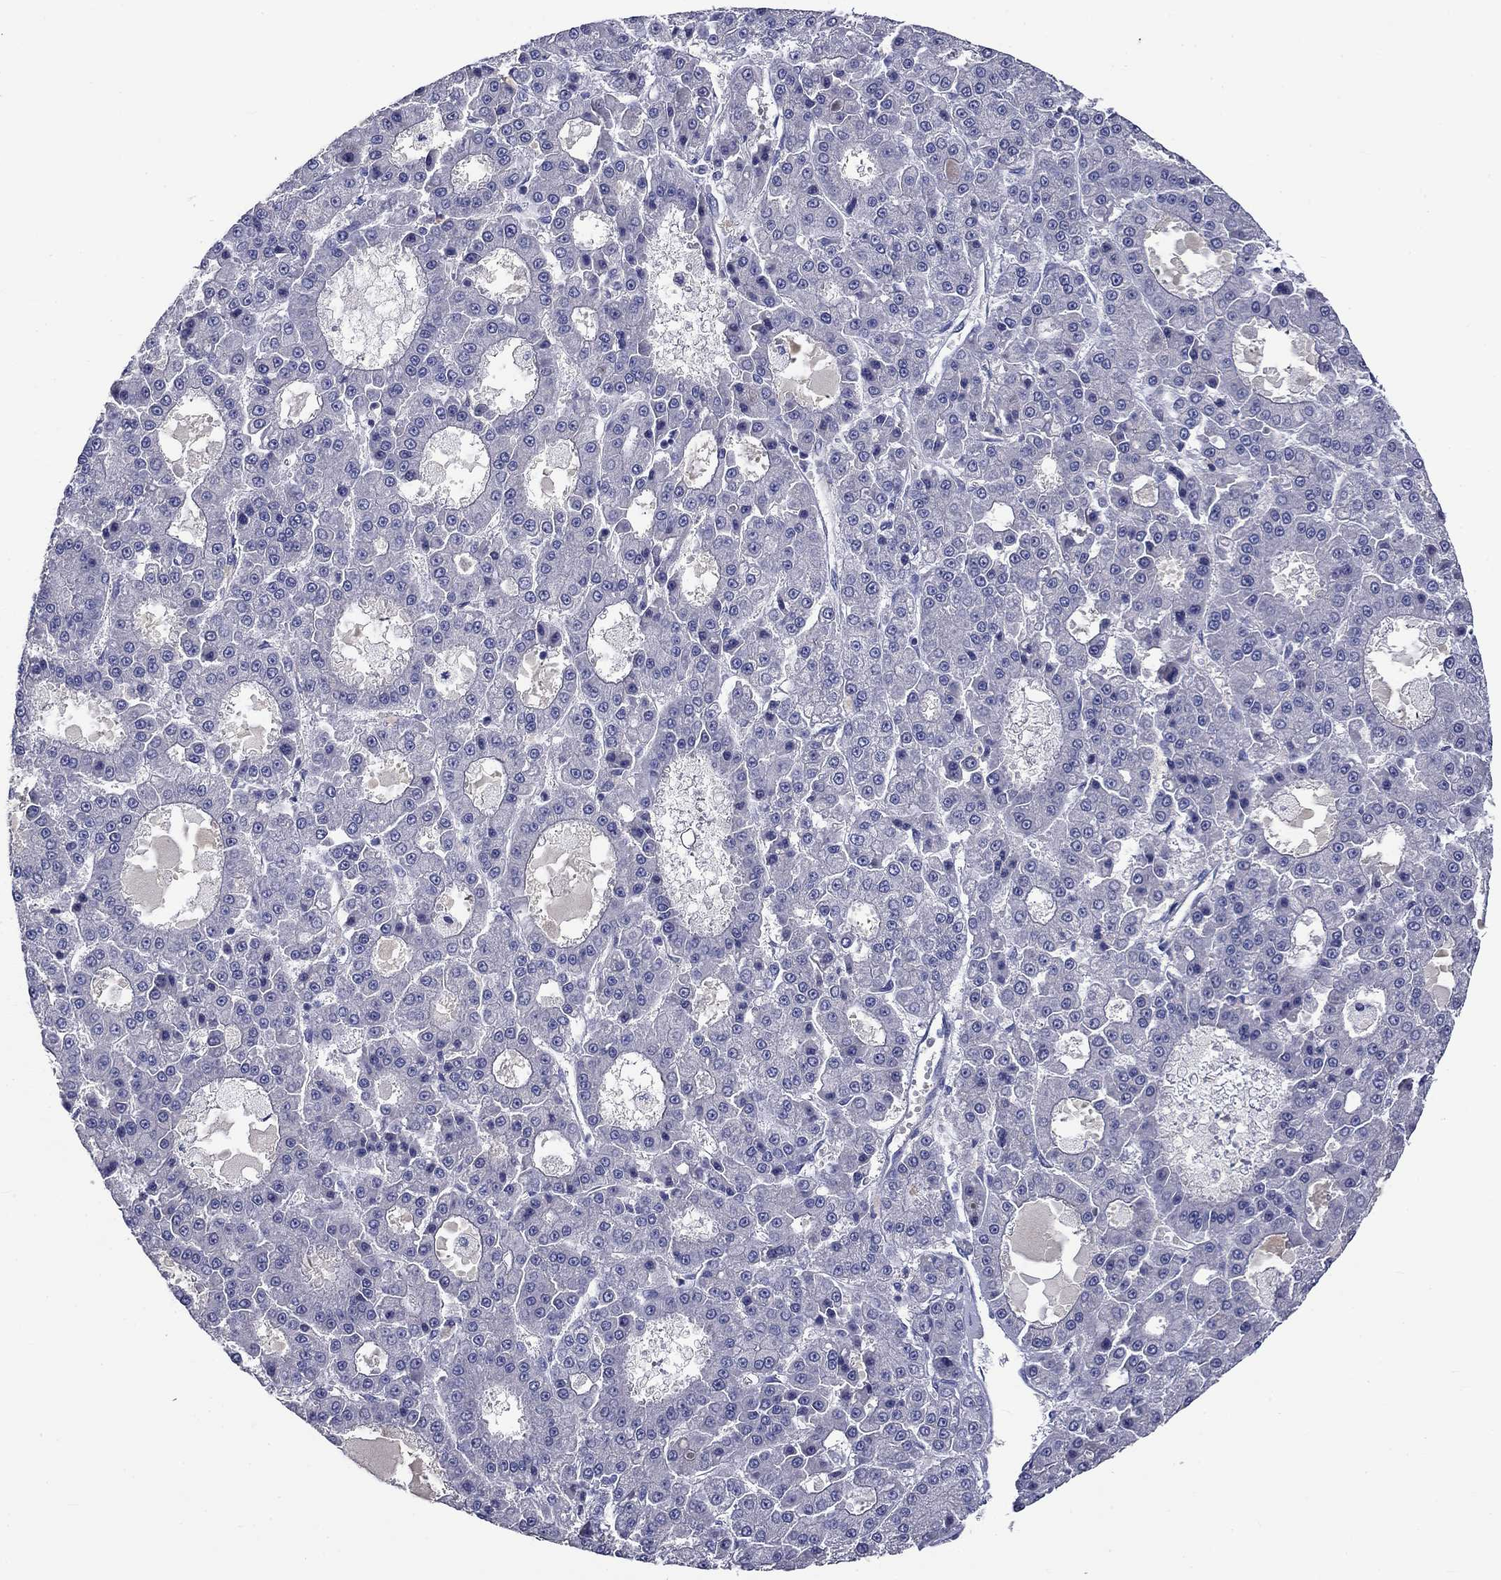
{"staining": {"intensity": "negative", "quantity": "none", "location": "none"}, "tissue": "liver cancer", "cell_type": "Tumor cells", "image_type": "cancer", "snomed": [{"axis": "morphology", "description": "Carcinoma, Hepatocellular, NOS"}, {"axis": "topography", "description": "Liver"}], "caption": "Liver hepatocellular carcinoma was stained to show a protein in brown. There is no significant positivity in tumor cells. (IHC, brightfield microscopy, high magnification).", "gene": "CNDP1", "patient": {"sex": "male", "age": 70}}